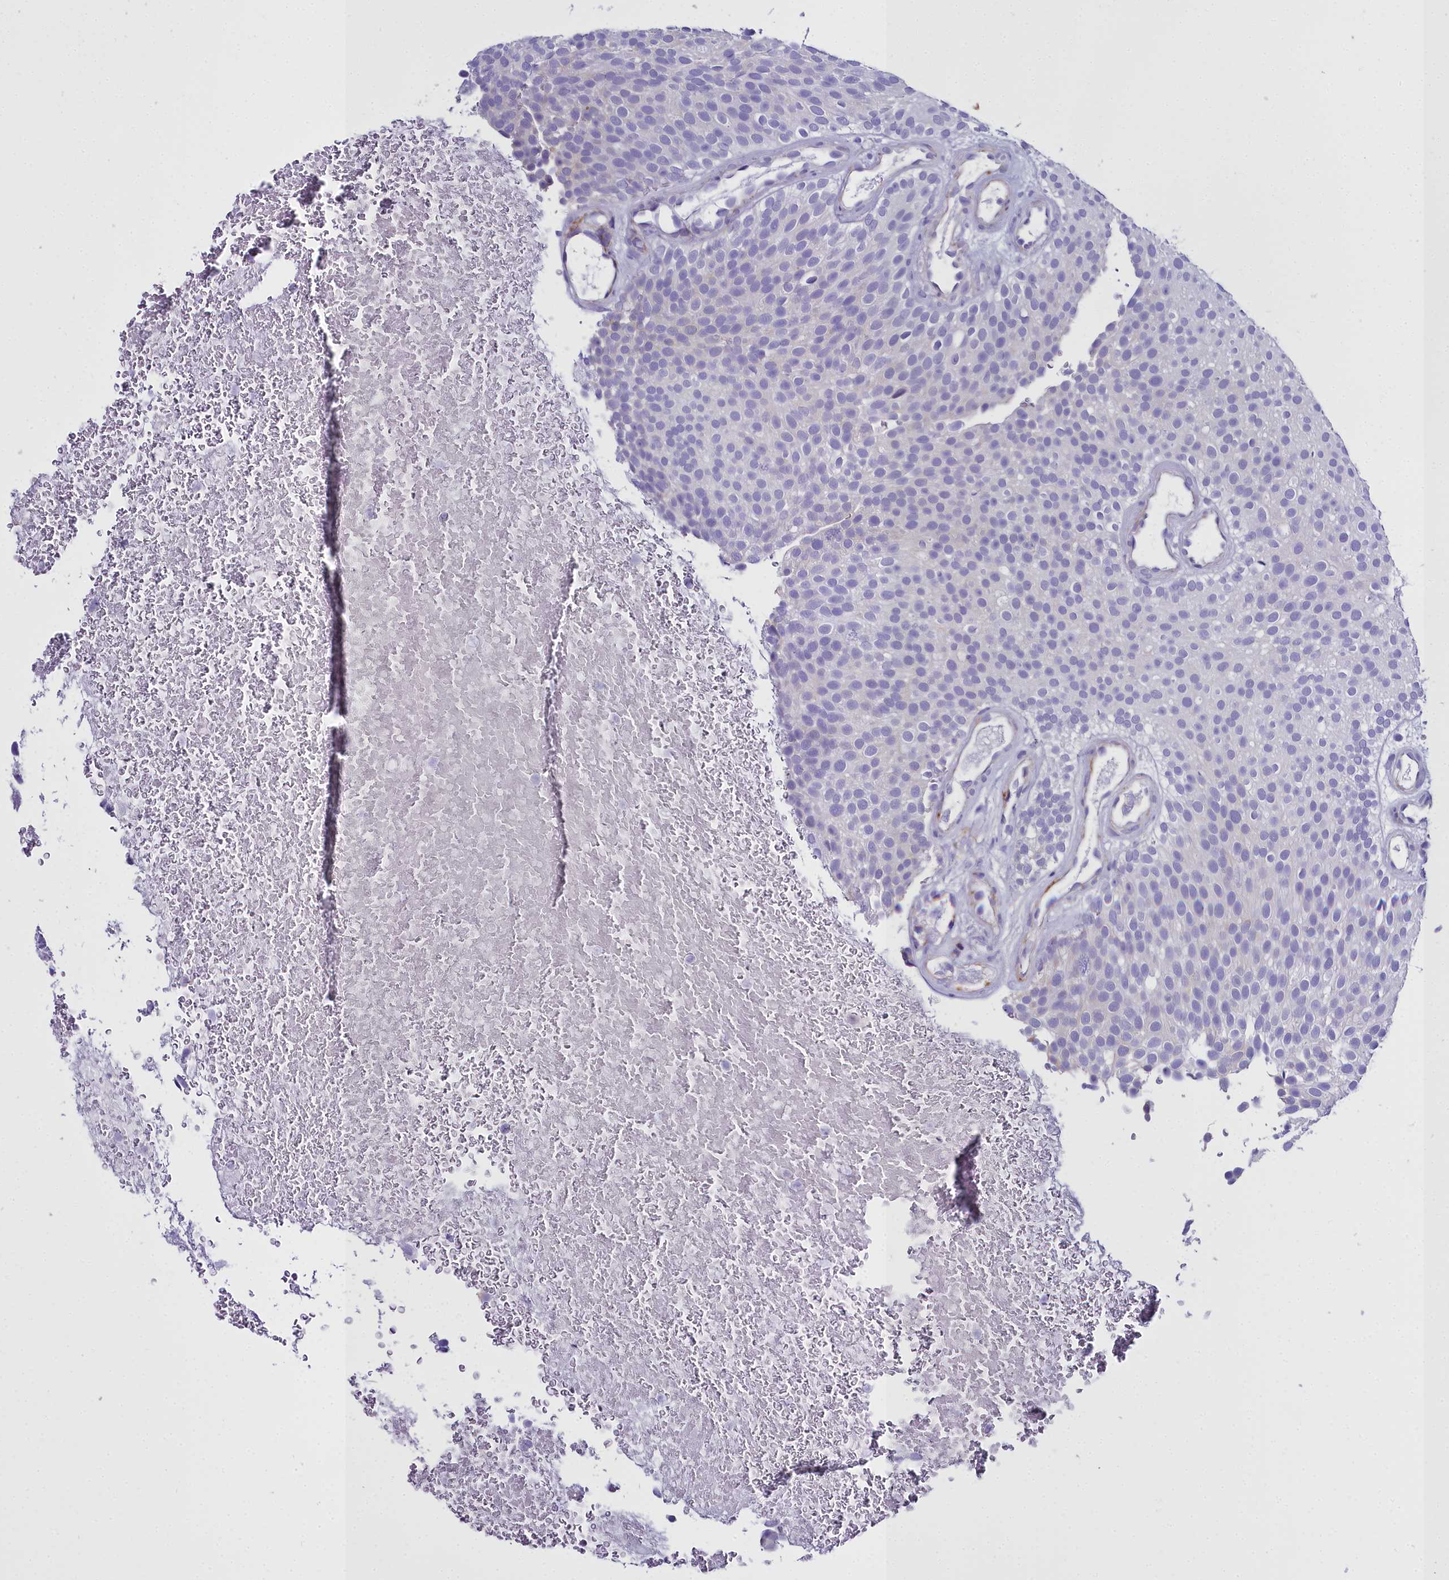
{"staining": {"intensity": "negative", "quantity": "none", "location": "none"}, "tissue": "urothelial cancer", "cell_type": "Tumor cells", "image_type": "cancer", "snomed": [{"axis": "morphology", "description": "Urothelial carcinoma, Low grade"}, {"axis": "topography", "description": "Urinary bladder"}], "caption": "An image of urothelial cancer stained for a protein displays no brown staining in tumor cells. The staining is performed using DAB brown chromogen with nuclei counter-stained in using hematoxylin.", "gene": "TIMM22", "patient": {"sex": "male", "age": 78}}